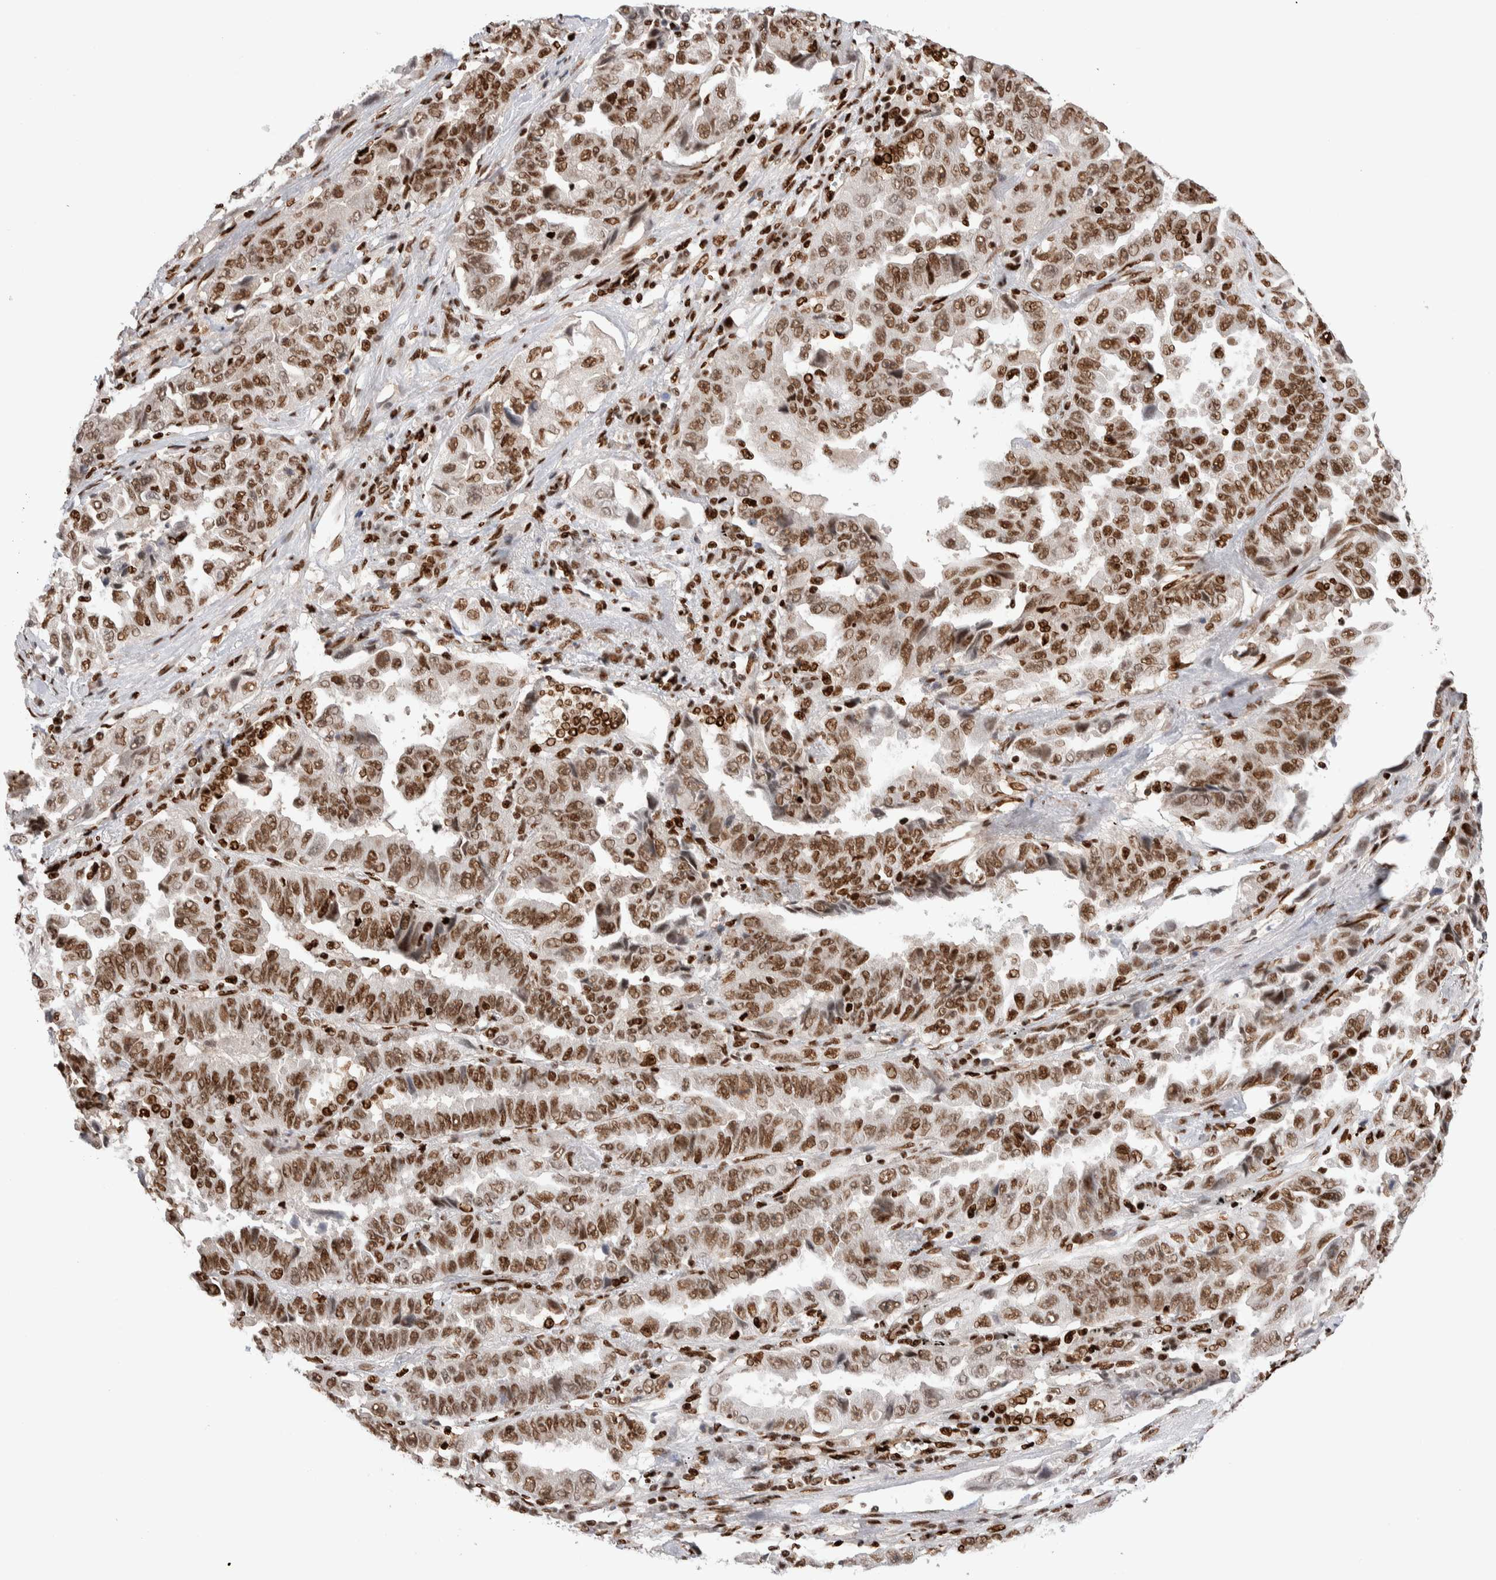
{"staining": {"intensity": "strong", "quantity": ">75%", "location": "nuclear"}, "tissue": "lung cancer", "cell_type": "Tumor cells", "image_type": "cancer", "snomed": [{"axis": "morphology", "description": "Adenocarcinoma, NOS"}, {"axis": "topography", "description": "Lung"}], "caption": "Protein expression analysis of adenocarcinoma (lung) demonstrates strong nuclear staining in about >75% of tumor cells.", "gene": "RNASEK-C17orf49", "patient": {"sex": "female", "age": 51}}